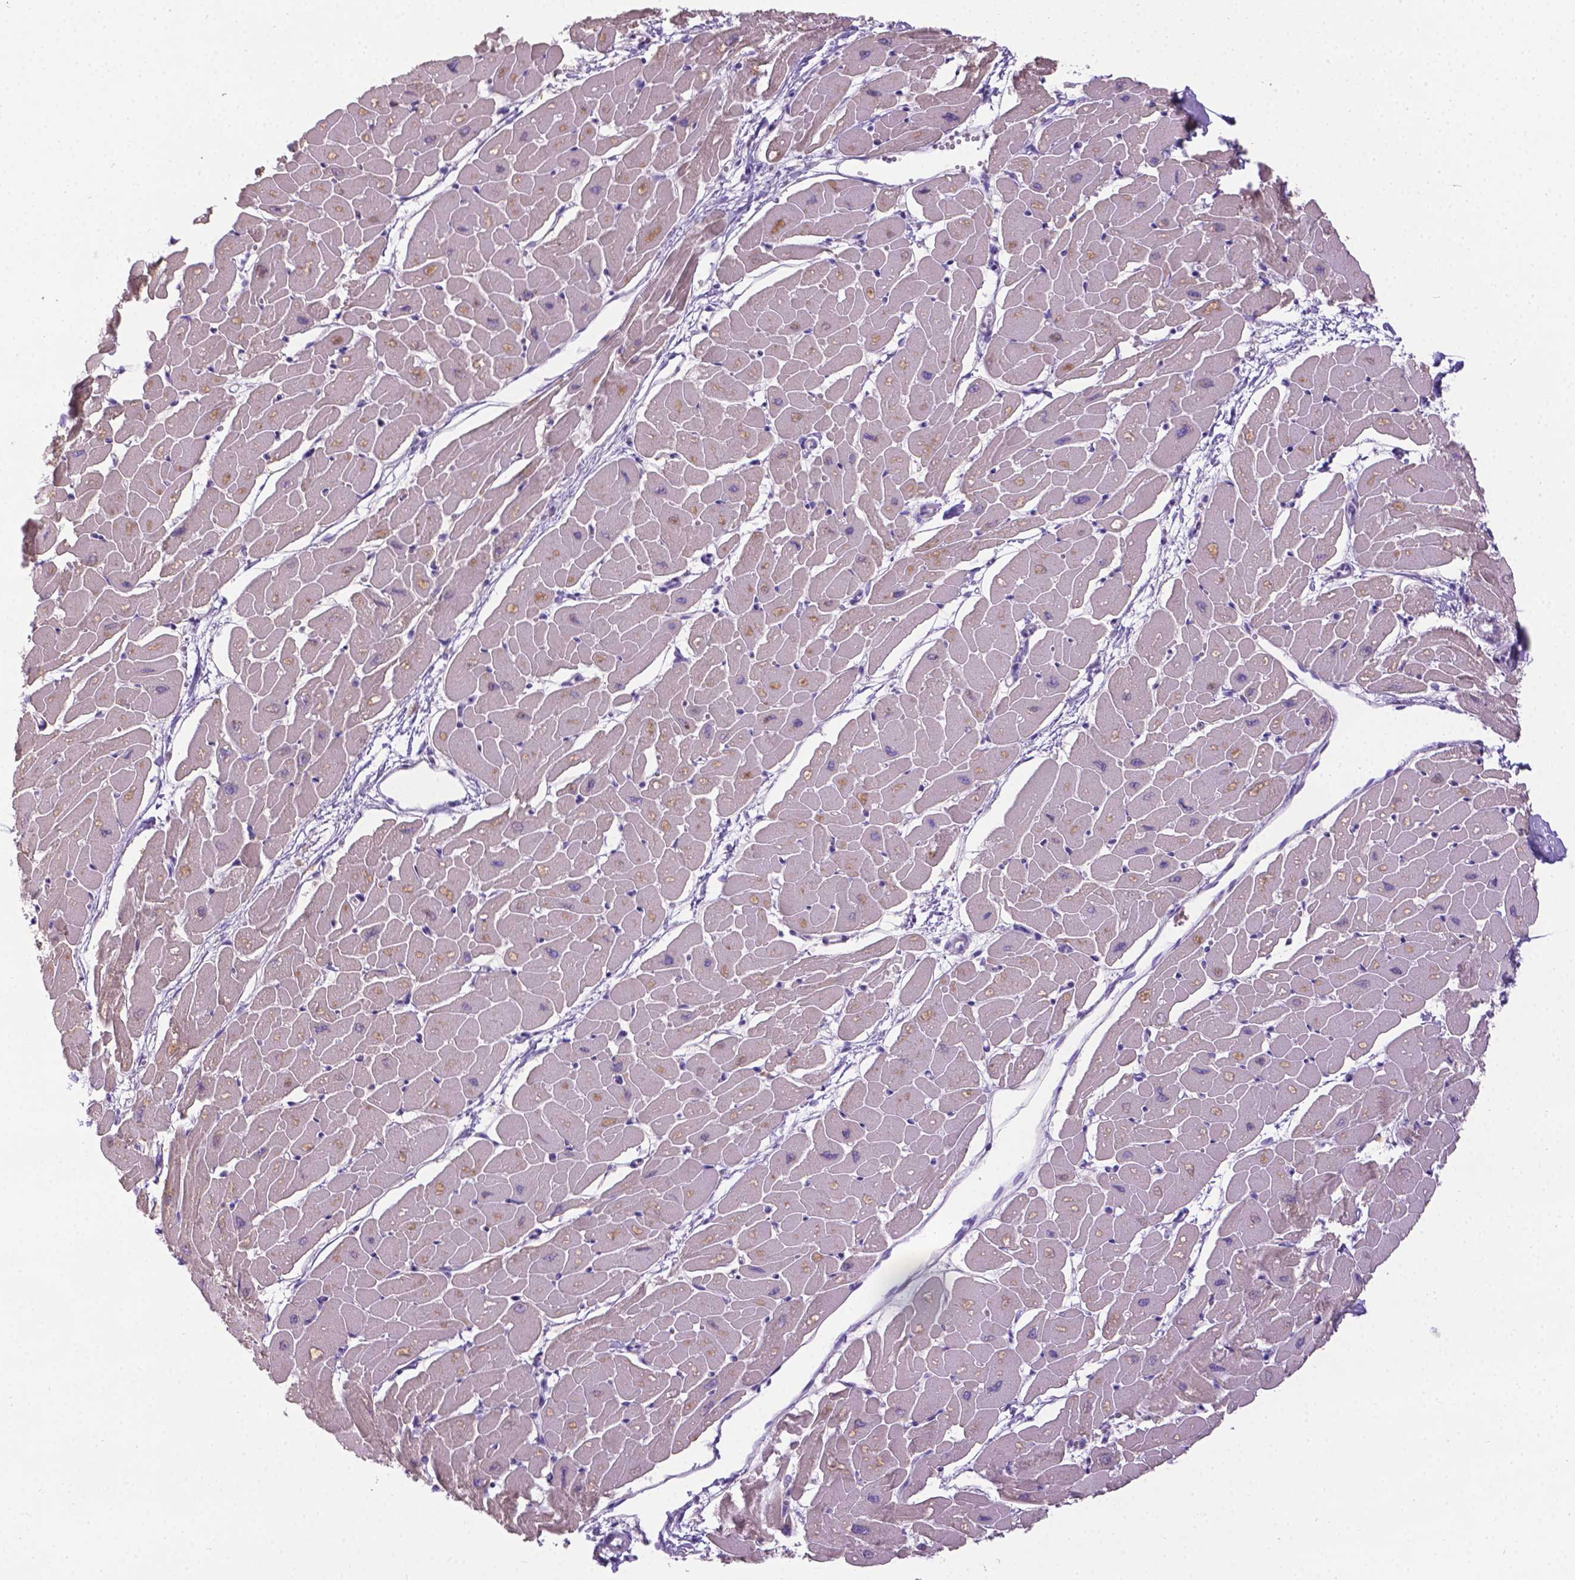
{"staining": {"intensity": "weak", "quantity": "25%-75%", "location": "cytoplasmic/membranous"}, "tissue": "heart muscle", "cell_type": "Cardiomyocytes", "image_type": "normal", "snomed": [{"axis": "morphology", "description": "Normal tissue, NOS"}, {"axis": "topography", "description": "Heart"}], "caption": "Protein expression by IHC reveals weak cytoplasmic/membranous expression in about 25%-75% of cardiomyocytes in benign heart muscle.", "gene": "SPAG6", "patient": {"sex": "male", "age": 57}}